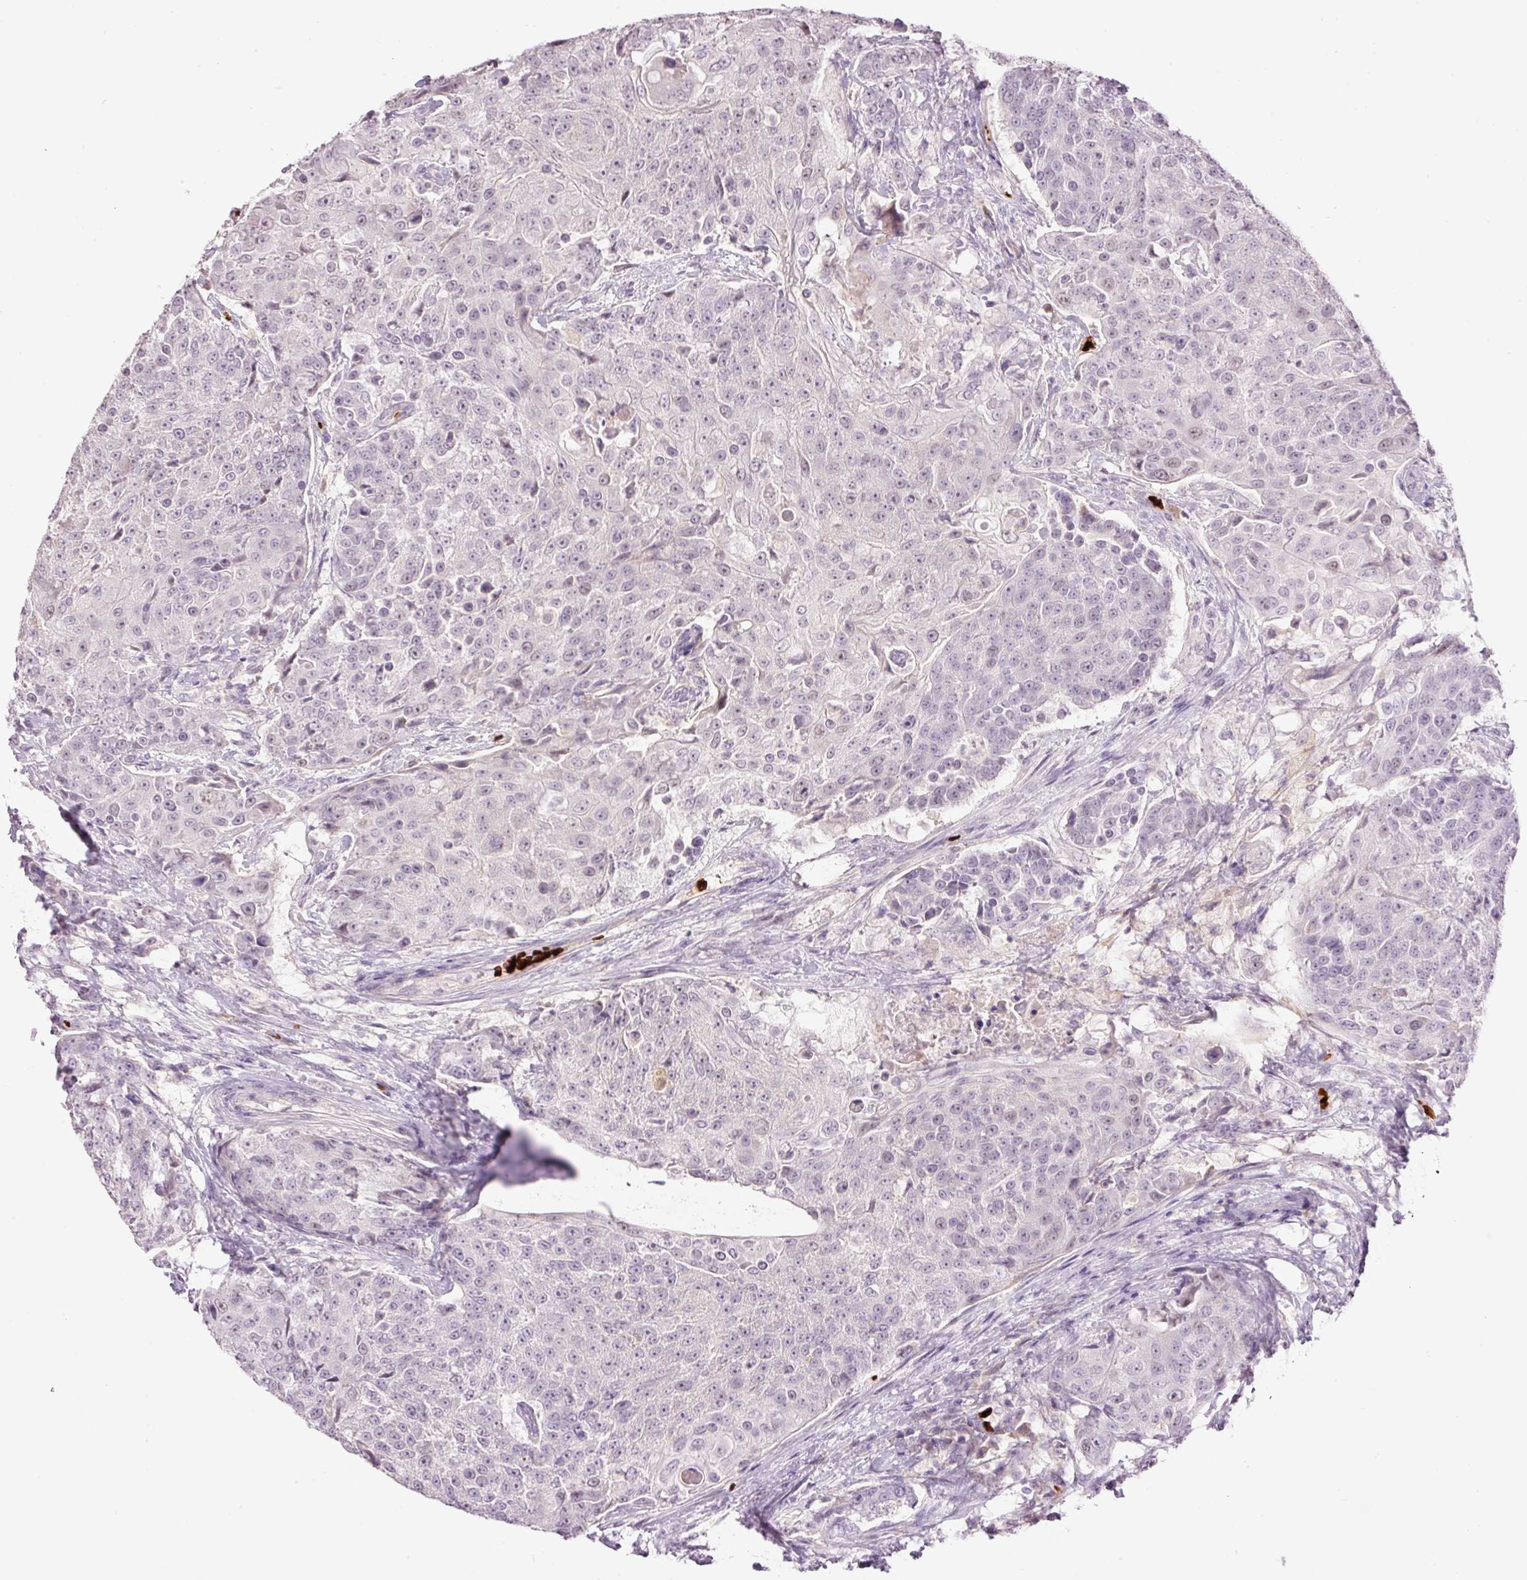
{"staining": {"intensity": "weak", "quantity": "<25%", "location": "nuclear"}, "tissue": "urothelial cancer", "cell_type": "Tumor cells", "image_type": "cancer", "snomed": [{"axis": "morphology", "description": "Urothelial carcinoma, High grade"}, {"axis": "topography", "description": "Urinary bladder"}], "caption": "DAB (3,3'-diaminobenzidine) immunohistochemical staining of human urothelial cancer demonstrates no significant positivity in tumor cells.", "gene": "LY6G6D", "patient": {"sex": "female", "age": 63}}